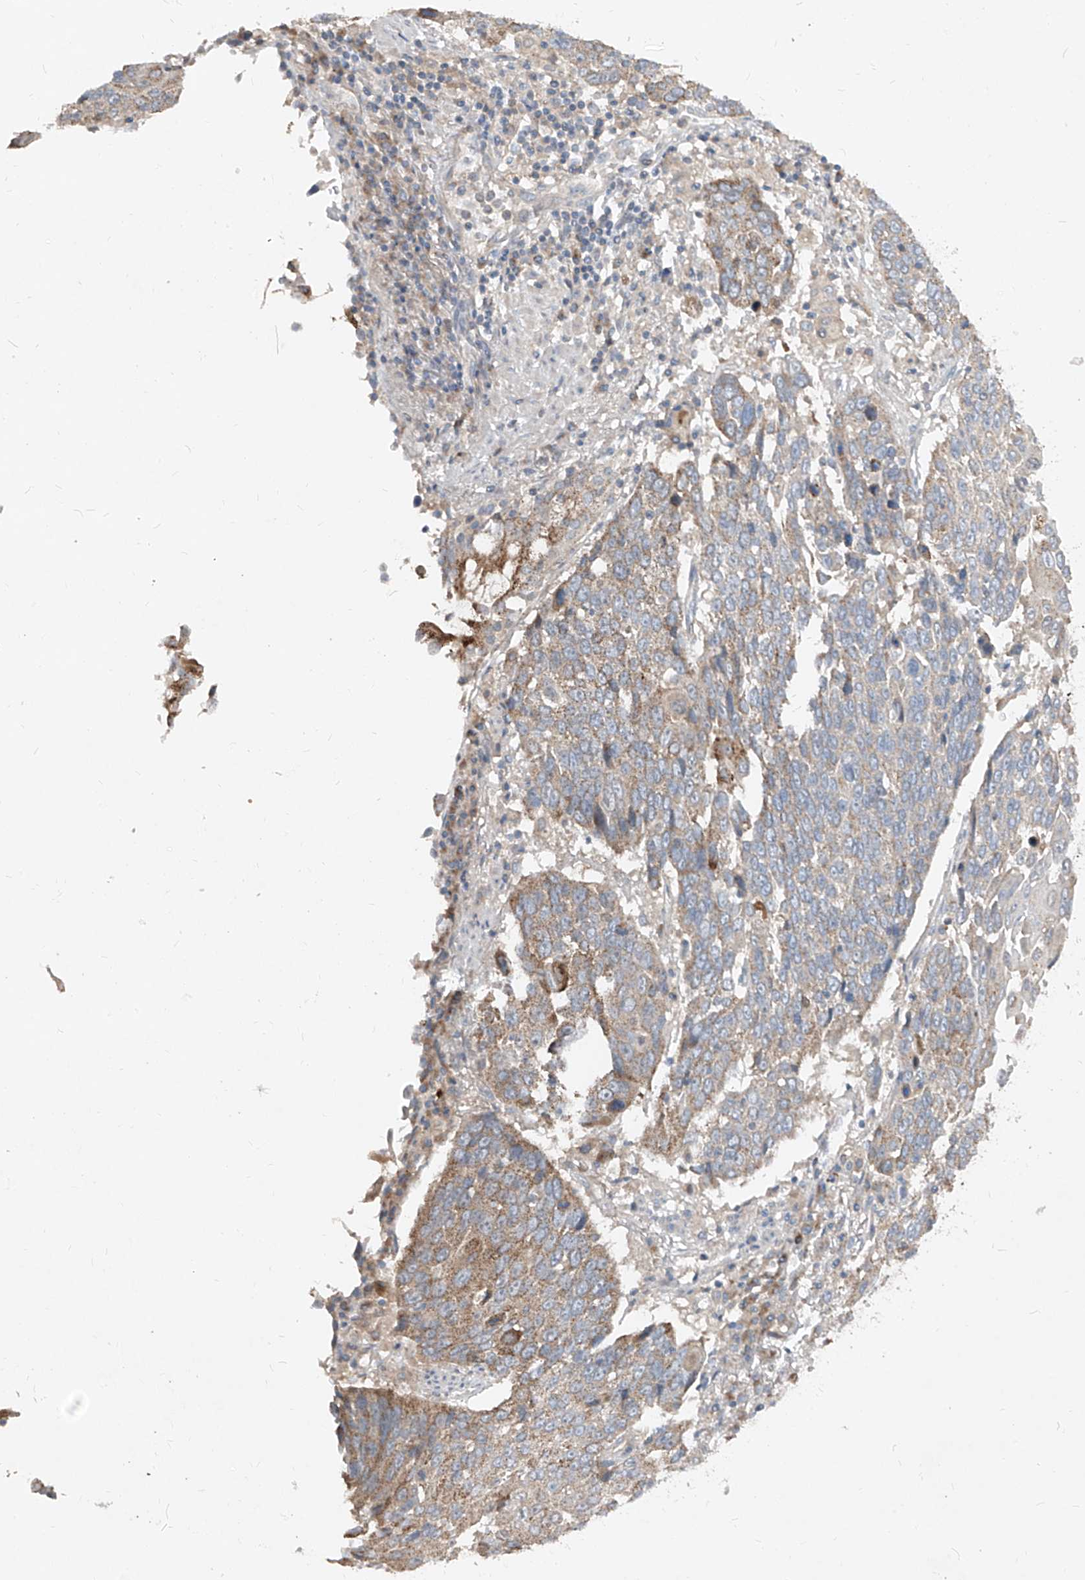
{"staining": {"intensity": "moderate", "quantity": "<25%", "location": "cytoplasmic/membranous"}, "tissue": "lung cancer", "cell_type": "Tumor cells", "image_type": "cancer", "snomed": [{"axis": "morphology", "description": "Squamous cell carcinoma, NOS"}, {"axis": "topography", "description": "Lung"}], "caption": "This image exhibits immunohistochemistry (IHC) staining of lung cancer (squamous cell carcinoma), with low moderate cytoplasmic/membranous staining in approximately <25% of tumor cells.", "gene": "ABCD3", "patient": {"sex": "male", "age": 66}}